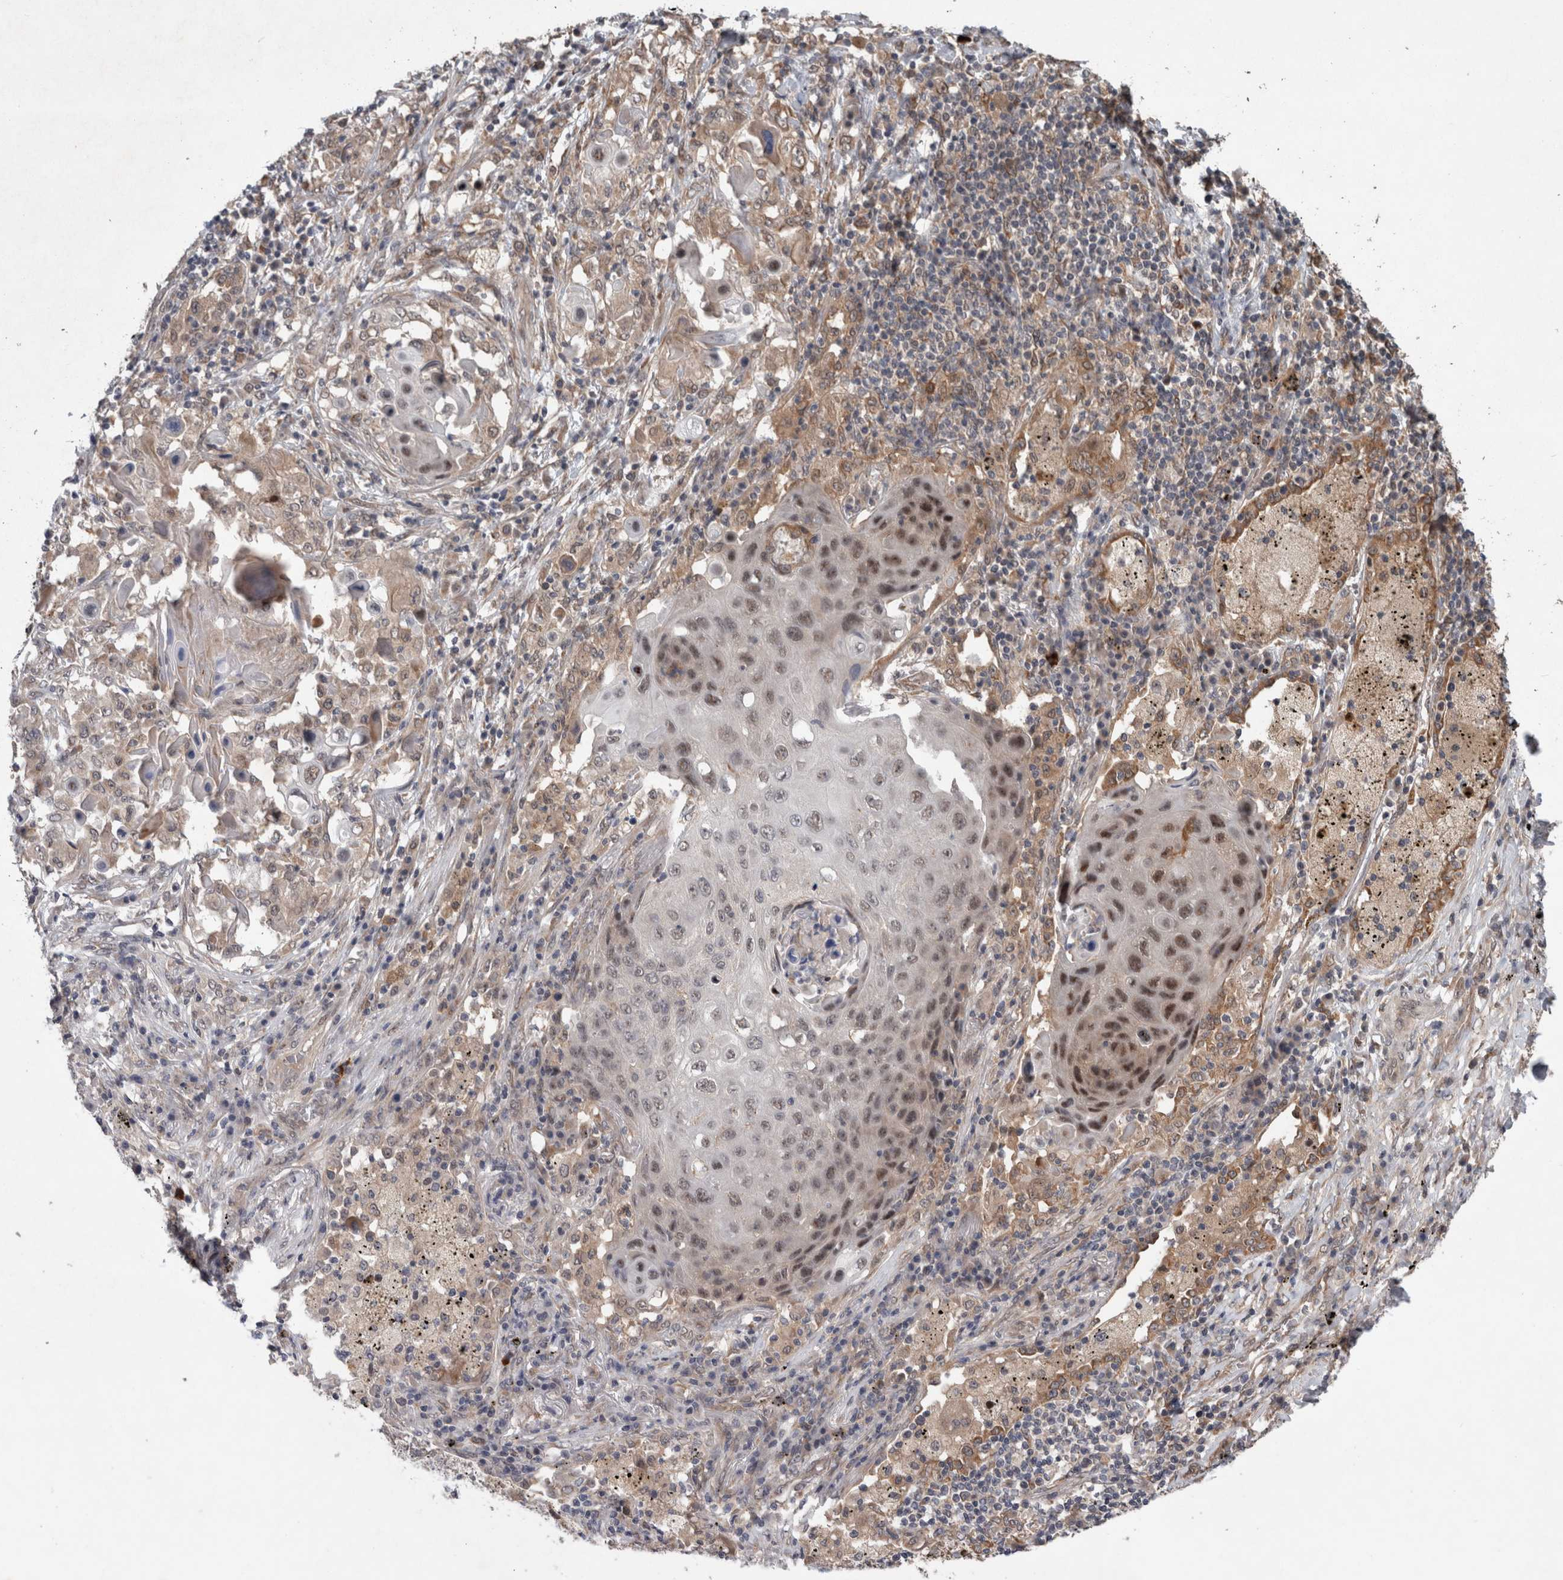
{"staining": {"intensity": "moderate", "quantity": "<25%", "location": "nuclear"}, "tissue": "lung cancer", "cell_type": "Tumor cells", "image_type": "cancer", "snomed": [{"axis": "morphology", "description": "Squamous cell carcinoma, NOS"}, {"axis": "topography", "description": "Lung"}], "caption": "Squamous cell carcinoma (lung) stained for a protein reveals moderate nuclear positivity in tumor cells.", "gene": "GIMAP6", "patient": {"sex": "female", "age": 63}}